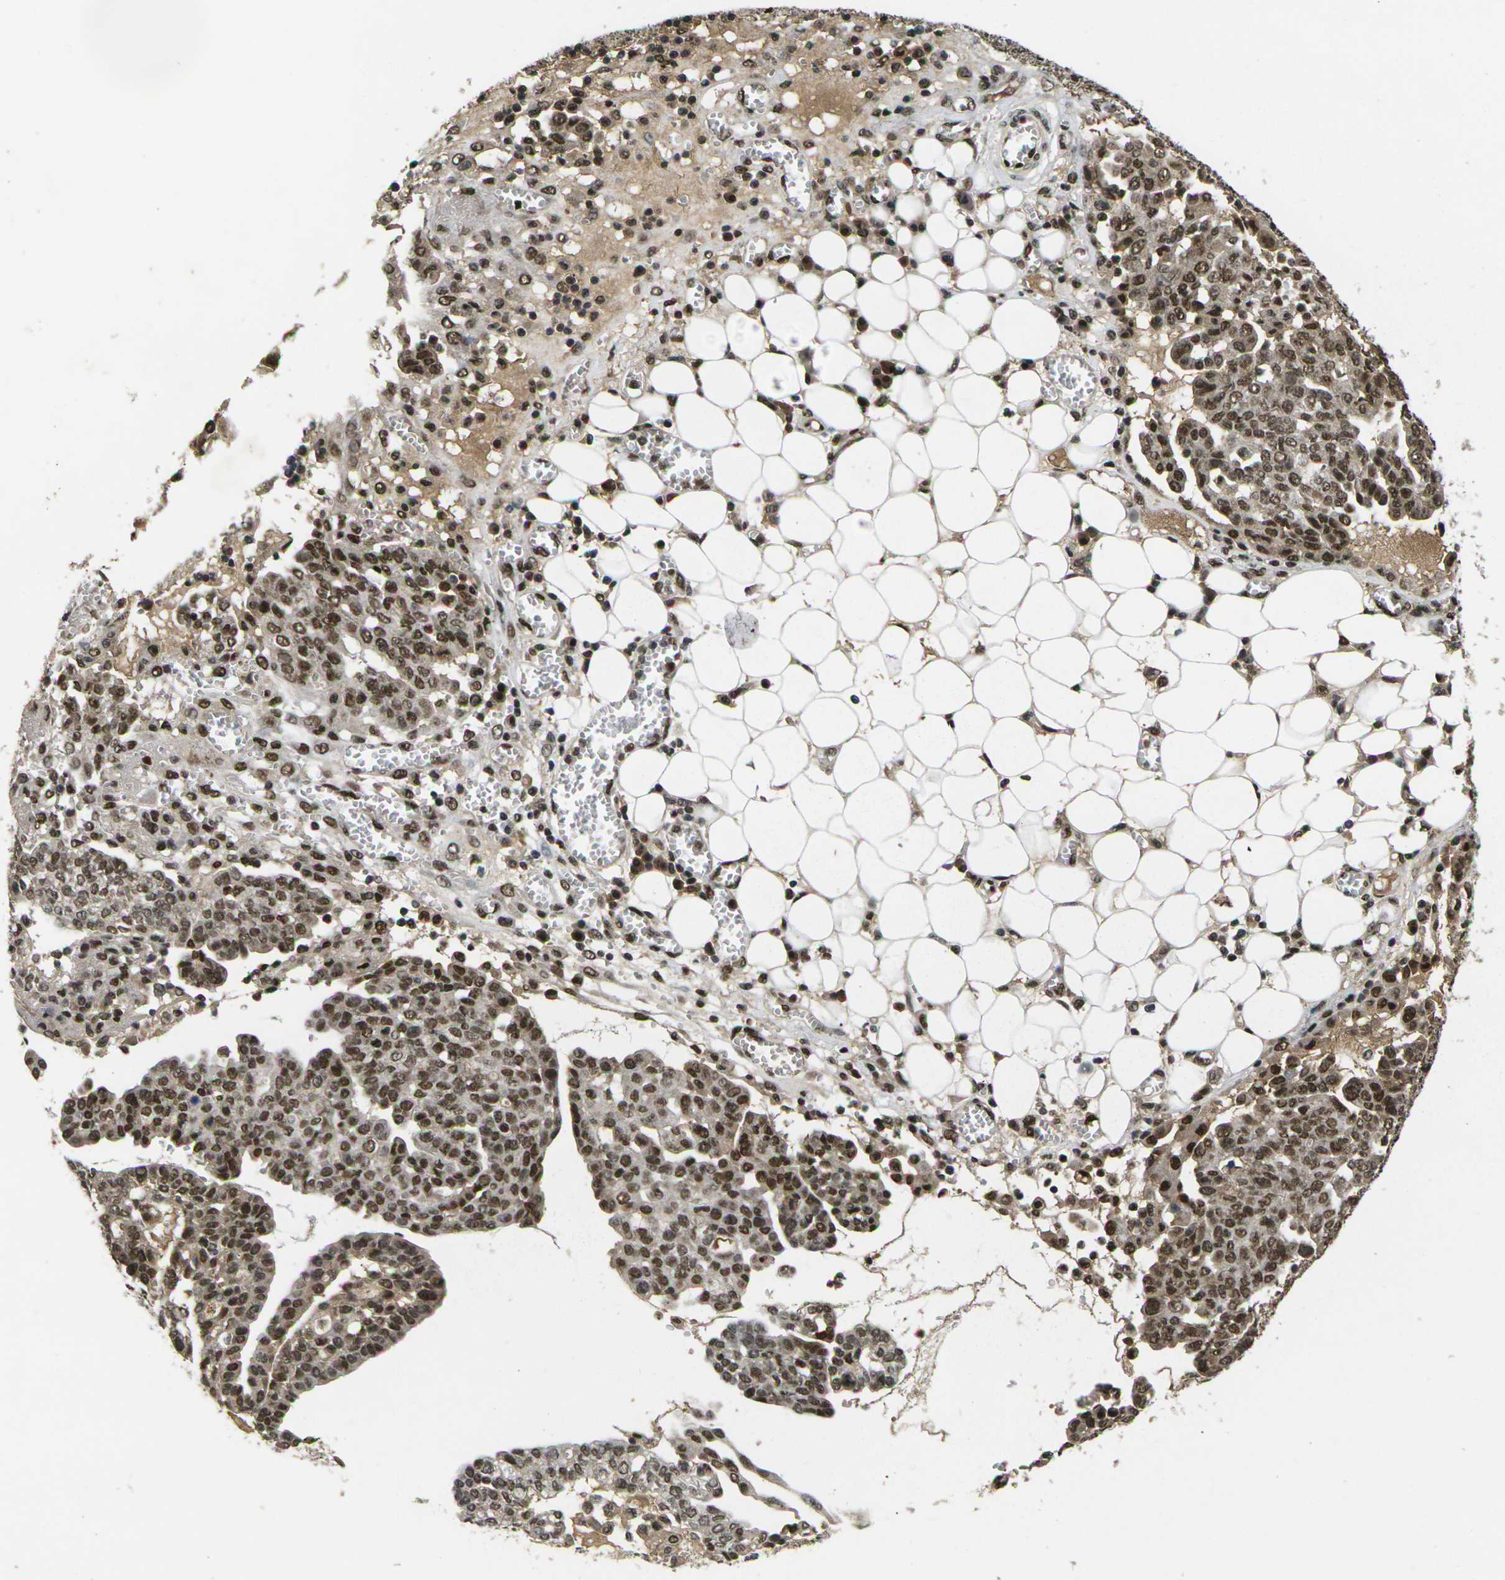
{"staining": {"intensity": "strong", "quantity": ">75%", "location": "nuclear"}, "tissue": "ovarian cancer", "cell_type": "Tumor cells", "image_type": "cancer", "snomed": [{"axis": "morphology", "description": "Cystadenocarcinoma, serous, NOS"}, {"axis": "topography", "description": "Soft tissue"}, {"axis": "topography", "description": "Ovary"}], "caption": "Ovarian serous cystadenocarcinoma was stained to show a protein in brown. There is high levels of strong nuclear expression in approximately >75% of tumor cells. (Stains: DAB in brown, nuclei in blue, Microscopy: brightfield microscopy at high magnification).", "gene": "GTF2E1", "patient": {"sex": "female", "age": 57}}